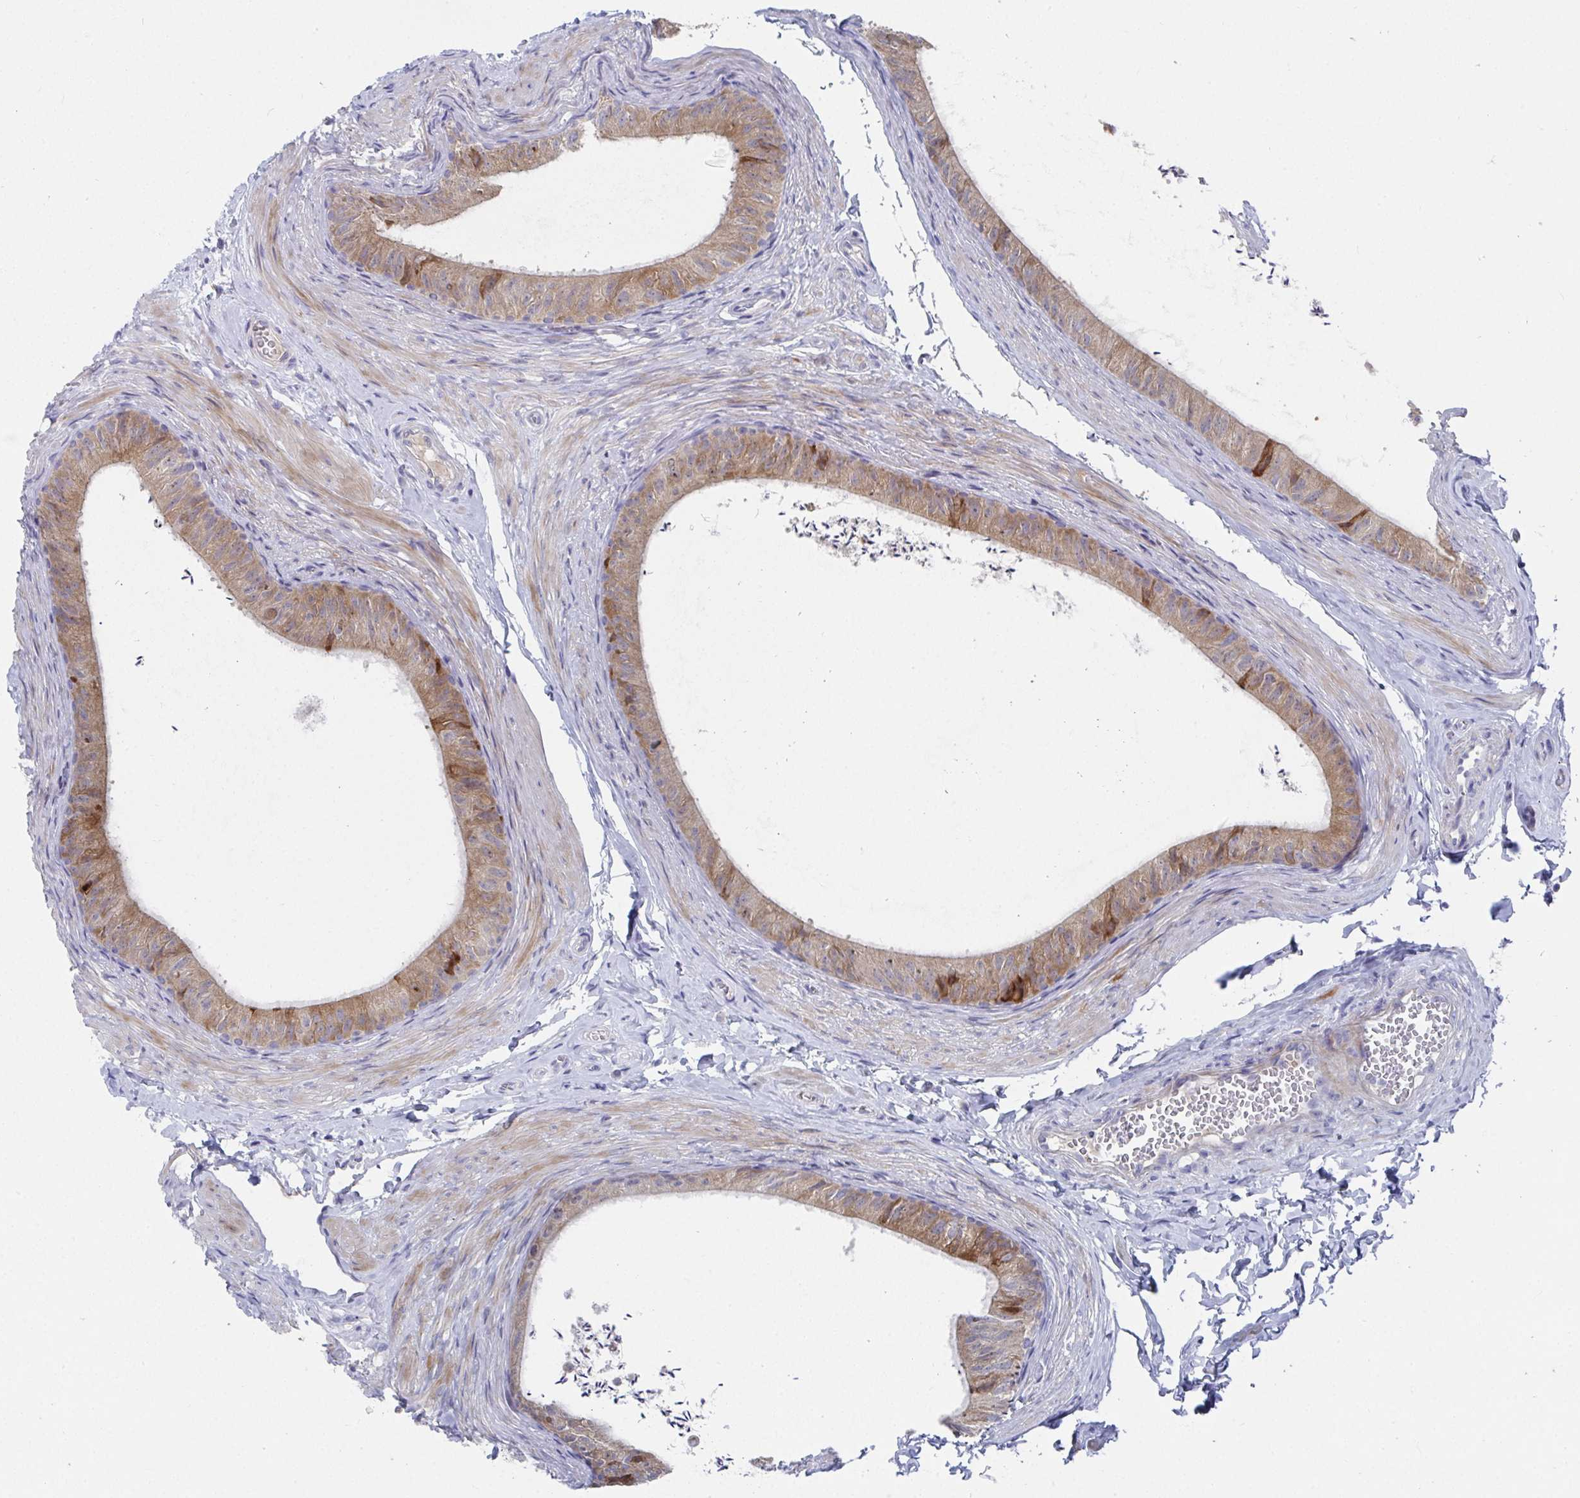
{"staining": {"intensity": "moderate", "quantity": ">75%", "location": "cytoplasmic/membranous"}, "tissue": "epididymis", "cell_type": "Glandular cells", "image_type": "normal", "snomed": [{"axis": "morphology", "description": "Normal tissue, NOS"}, {"axis": "topography", "description": "Epididymis, spermatic cord, NOS"}, {"axis": "topography", "description": "Epididymis"}, {"axis": "topography", "description": "Peripheral nerve tissue"}], "caption": "DAB immunohistochemical staining of benign epididymis demonstrates moderate cytoplasmic/membranous protein expression in approximately >75% of glandular cells.", "gene": "ATP5F1C", "patient": {"sex": "male", "age": 29}}